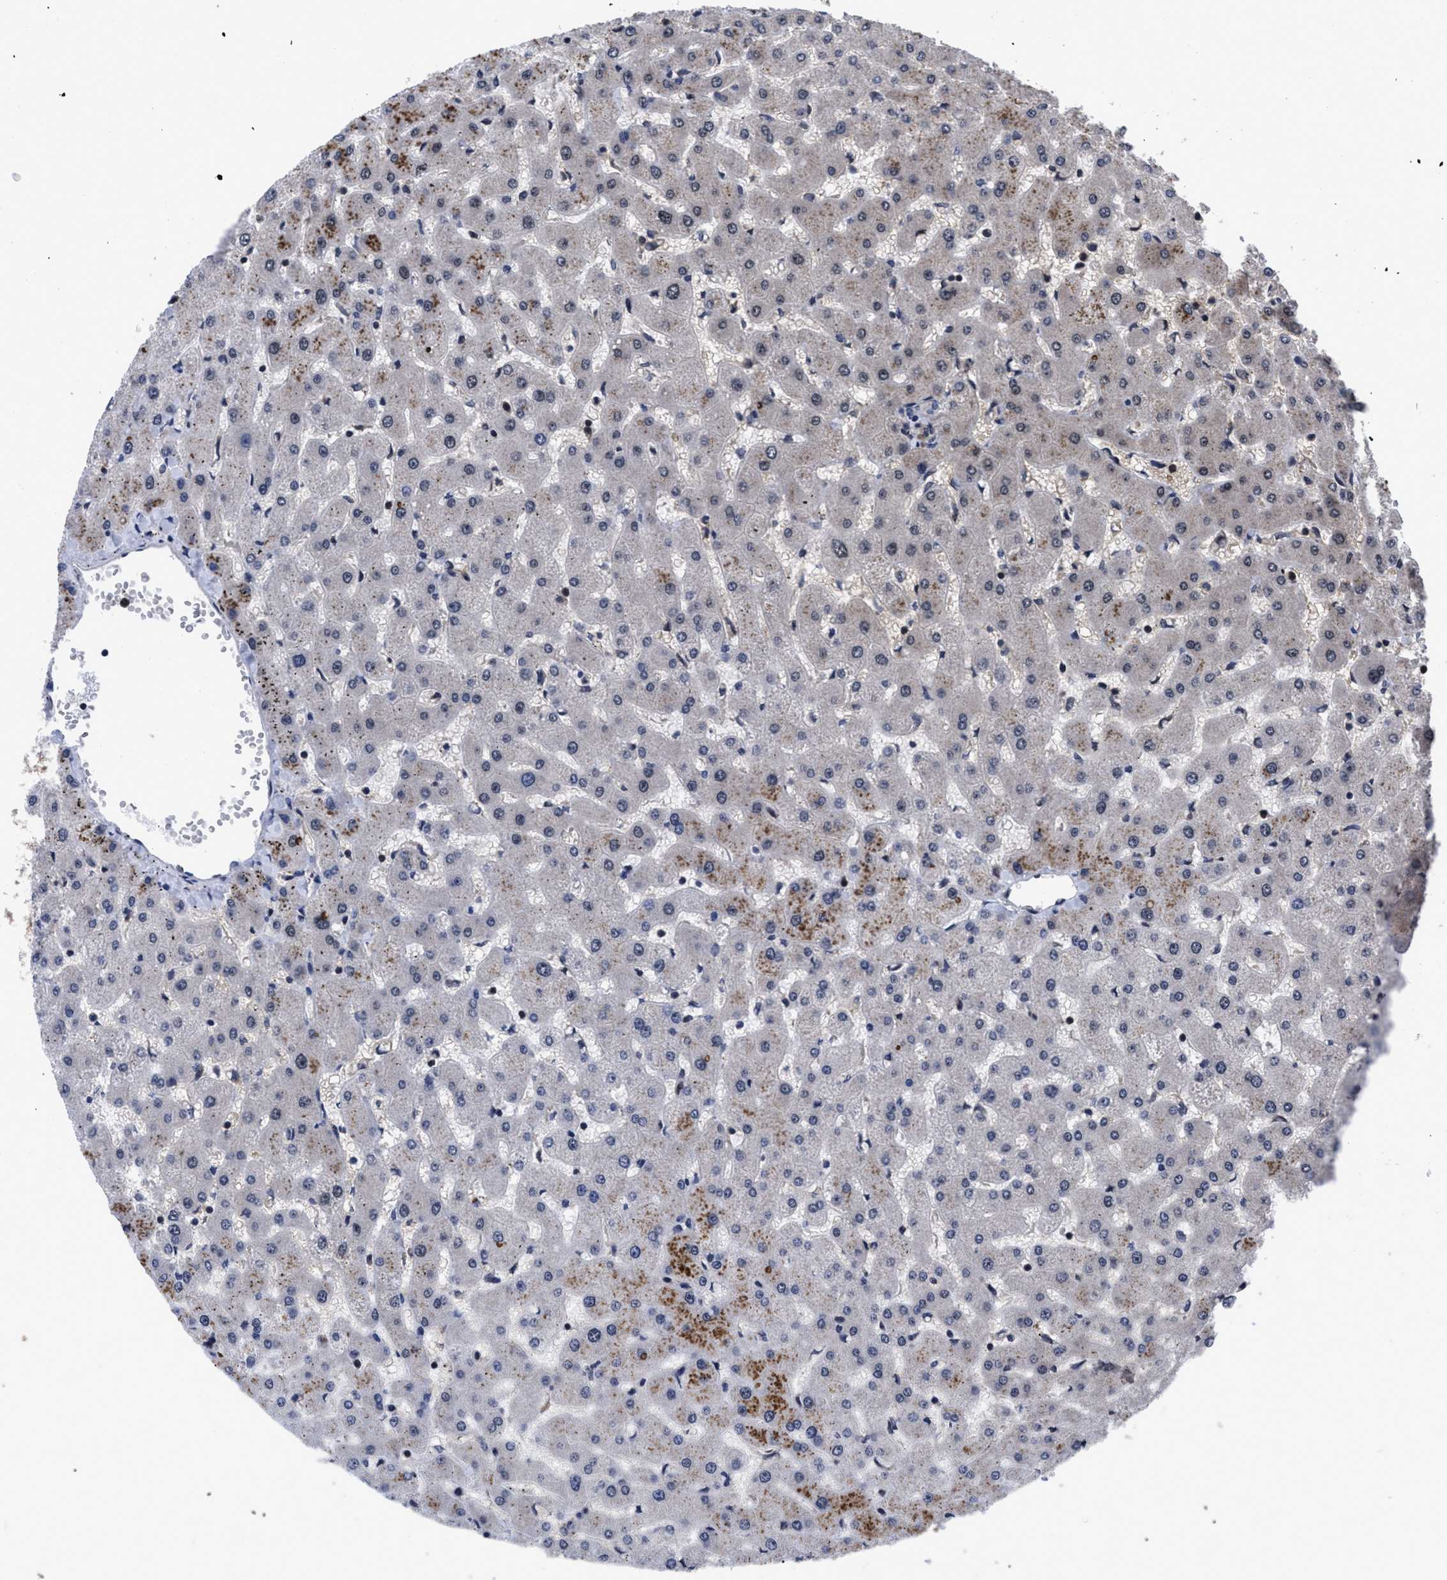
{"staining": {"intensity": "negative", "quantity": "none", "location": "none"}, "tissue": "liver", "cell_type": "Cholangiocytes", "image_type": "normal", "snomed": [{"axis": "morphology", "description": "Normal tissue, NOS"}, {"axis": "topography", "description": "Liver"}], "caption": "Cholangiocytes show no significant expression in benign liver. (DAB immunohistochemistry (IHC) with hematoxylin counter stain).", "gene": "FAM200A", "patient": {"sex": "female", "age": 63}}